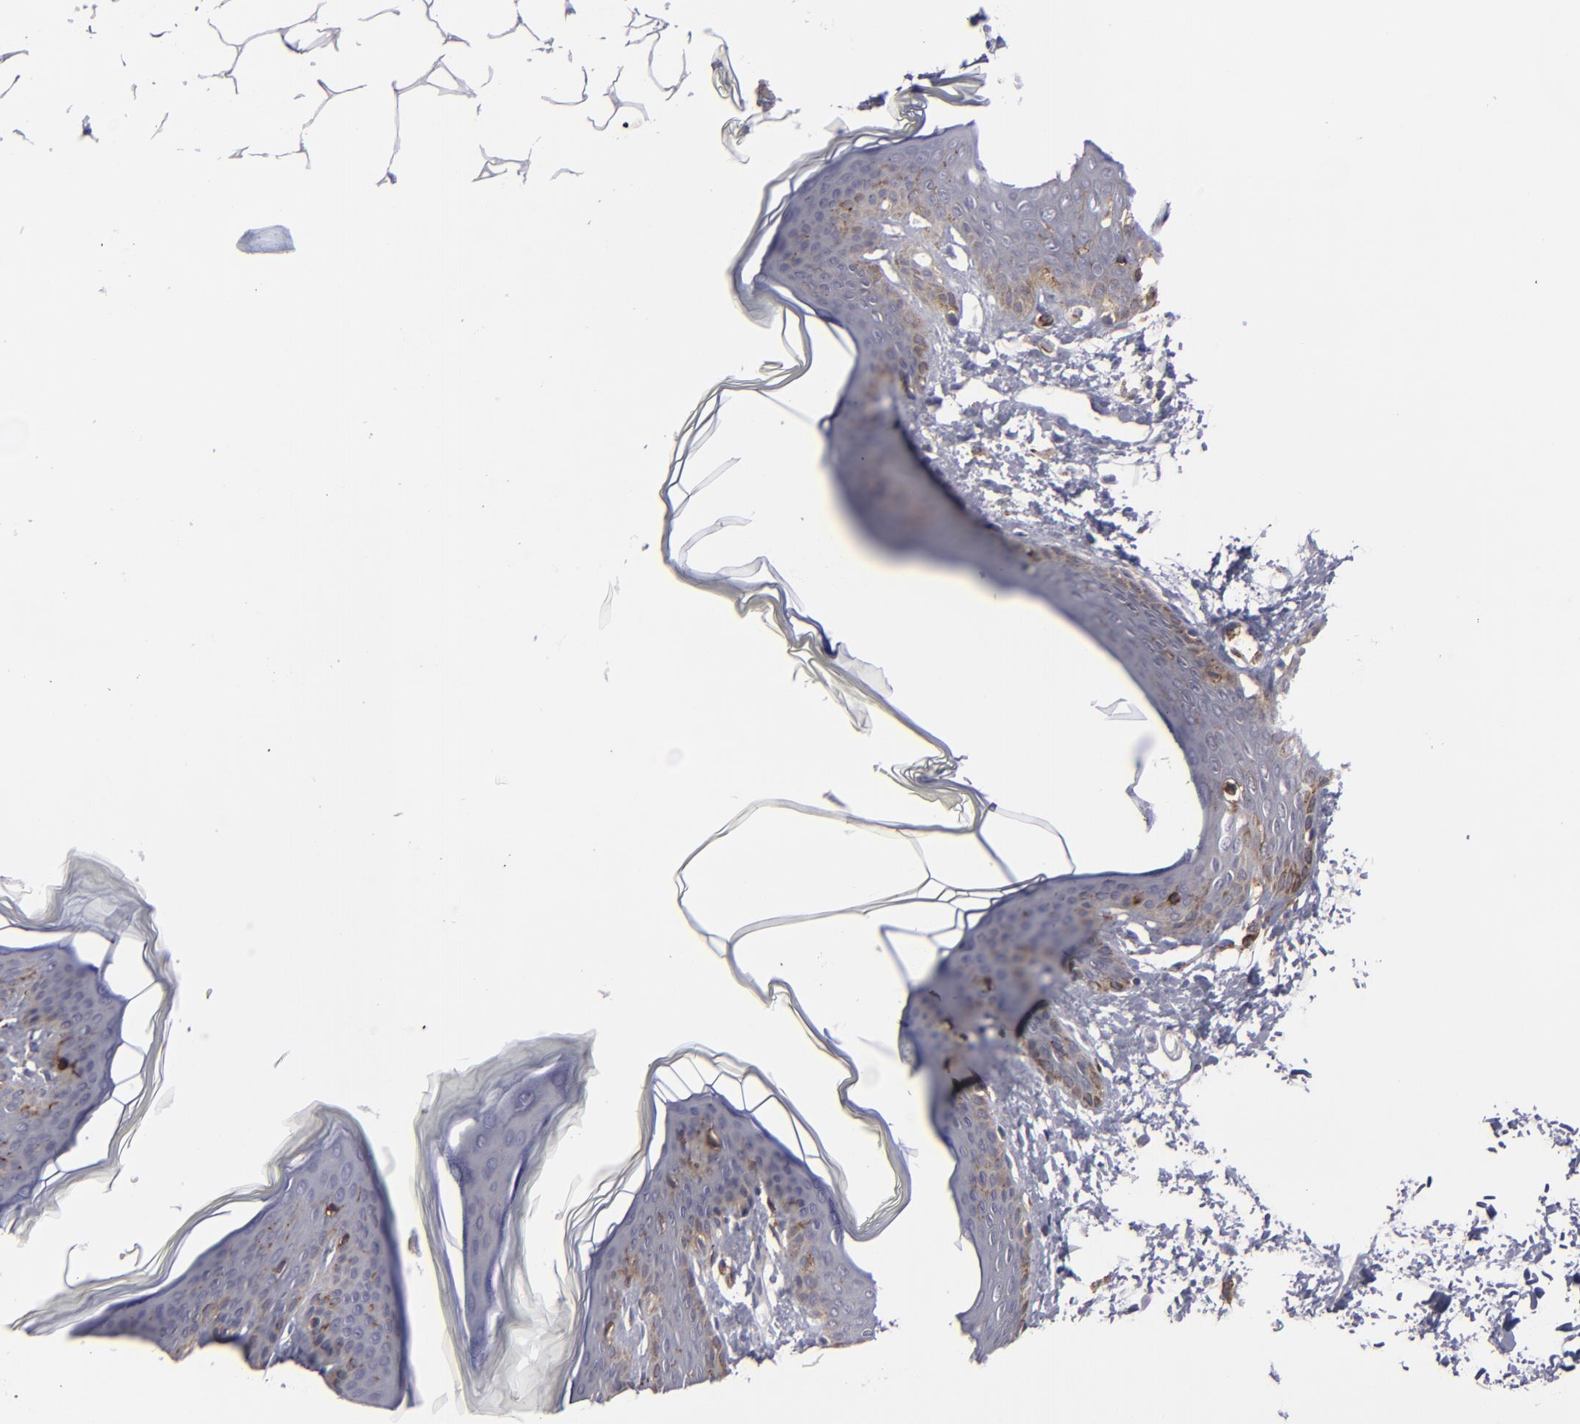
{"staining": {"intensity": "negative", "quantity": "none", "location": "none"}, "tissue": "skin", "cell_type": "Fibroblasts", "image_type": "normal", "snomed": [{"axis": "morphology", "description": "Normal tissue, NOS"}, {"axis": "topography", "description": "Skin"}], "caption": "IHC of benign skin demonstrates no positivity in fibroblasts. Brightfield microscopy of immunohistochemistry (IHC) stained with DAB (brown) and hematoxylin (blue), captured at high magnification.", "gene": "ALCAM", "patient": {"sex": "female", "age": 17}}